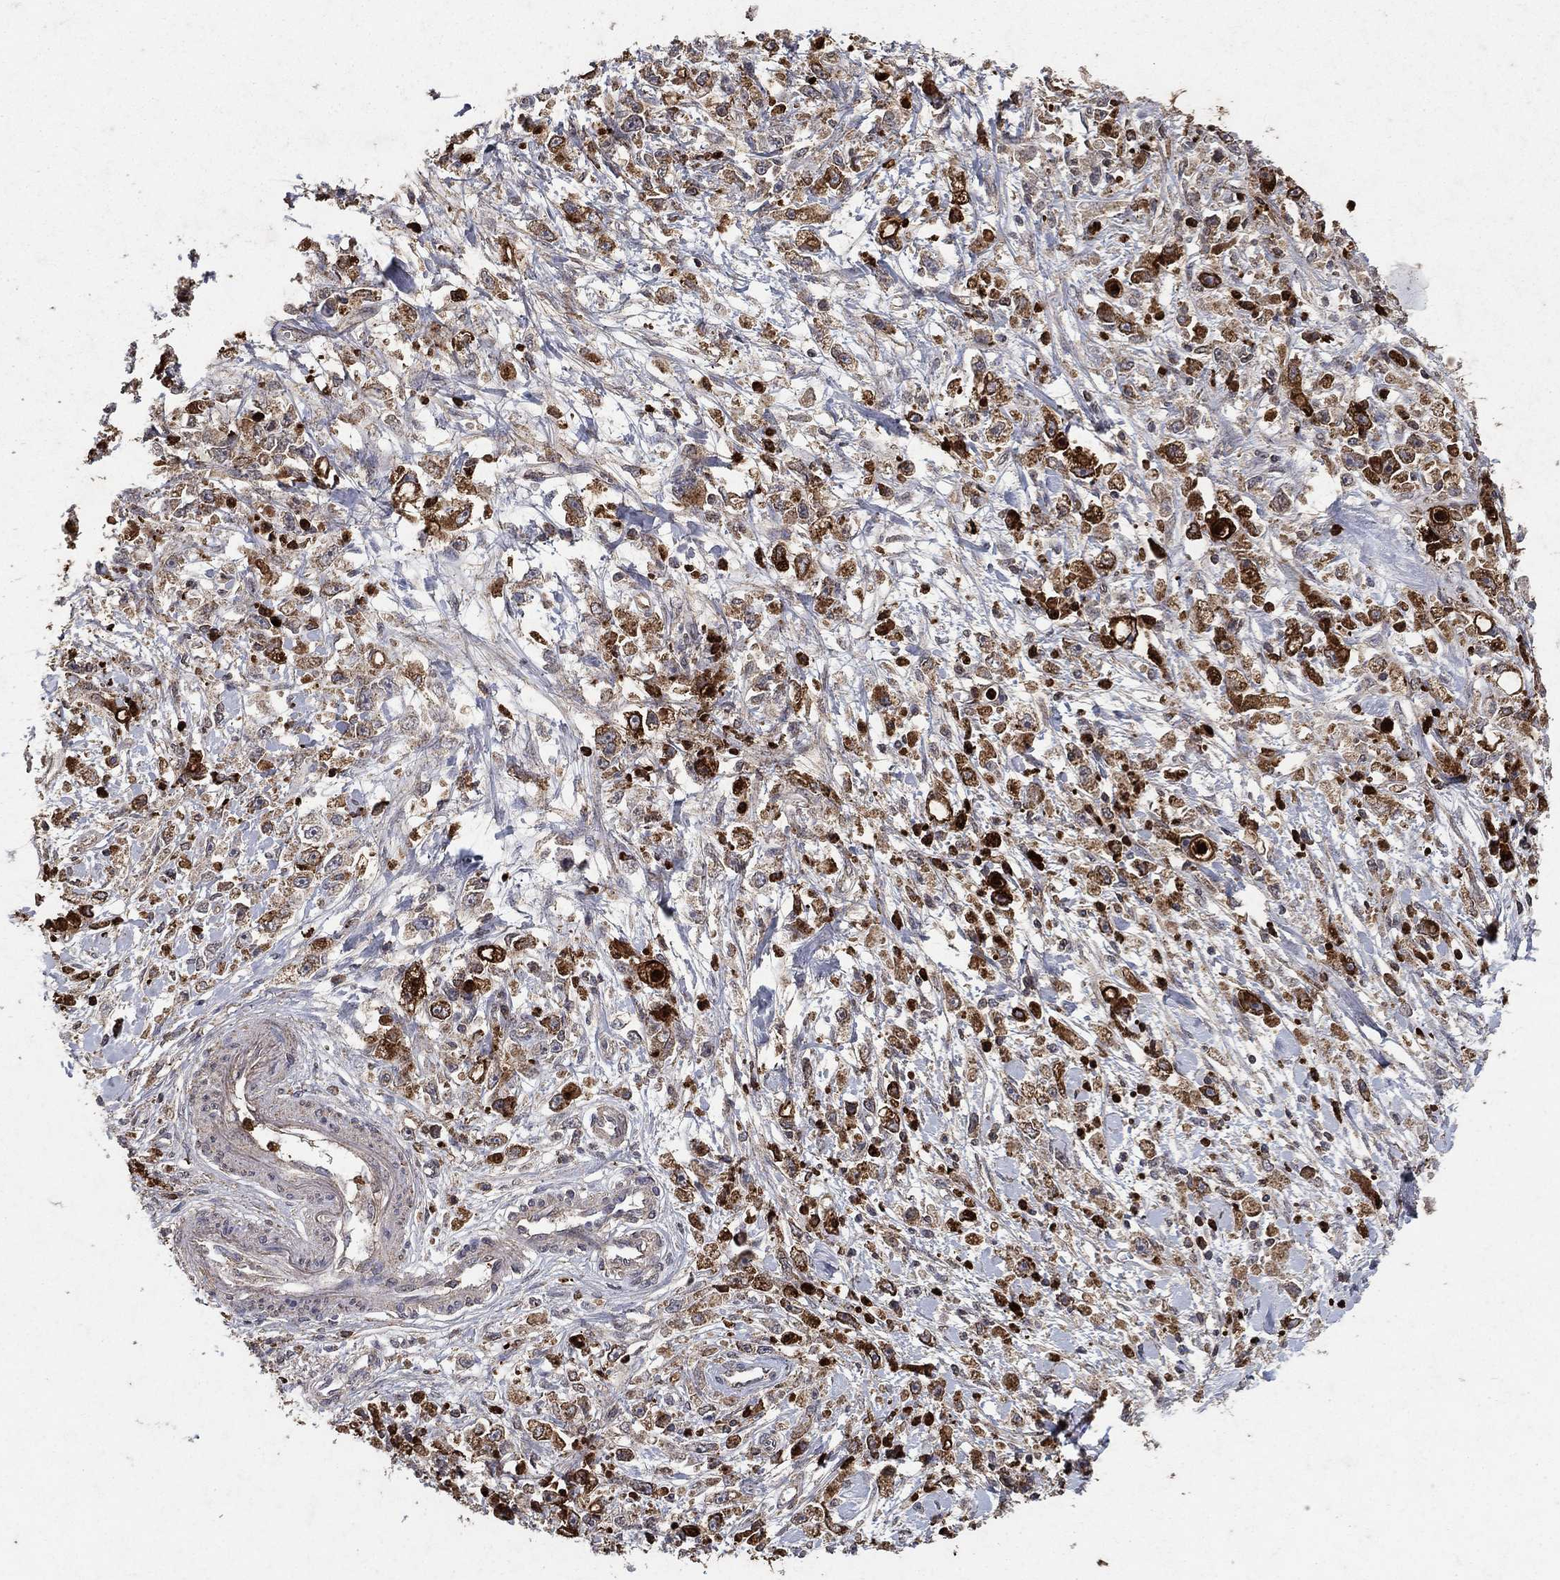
{"staining": {"intensity": "strong", "quantity": "<25%", "location": "cytoplasmic/membranous"}, "tissue": "stomach cancer", "cell_type": "Tumor cells", "image_type": "cancer", "snomed": [{"axis": "morphology", "description": "Adenocarcinoma, NOS"}, {"axis": "topography", "description": "Stomach"}], "caption": "This is a micrograph of immunohistochemistry (IHC) staining of stomach cancer, which shows strong positivity in the cytoplasmic/membranous of tumor cells.", "gene": "CD24", "patient": {"sex": "female", "age": 59}}